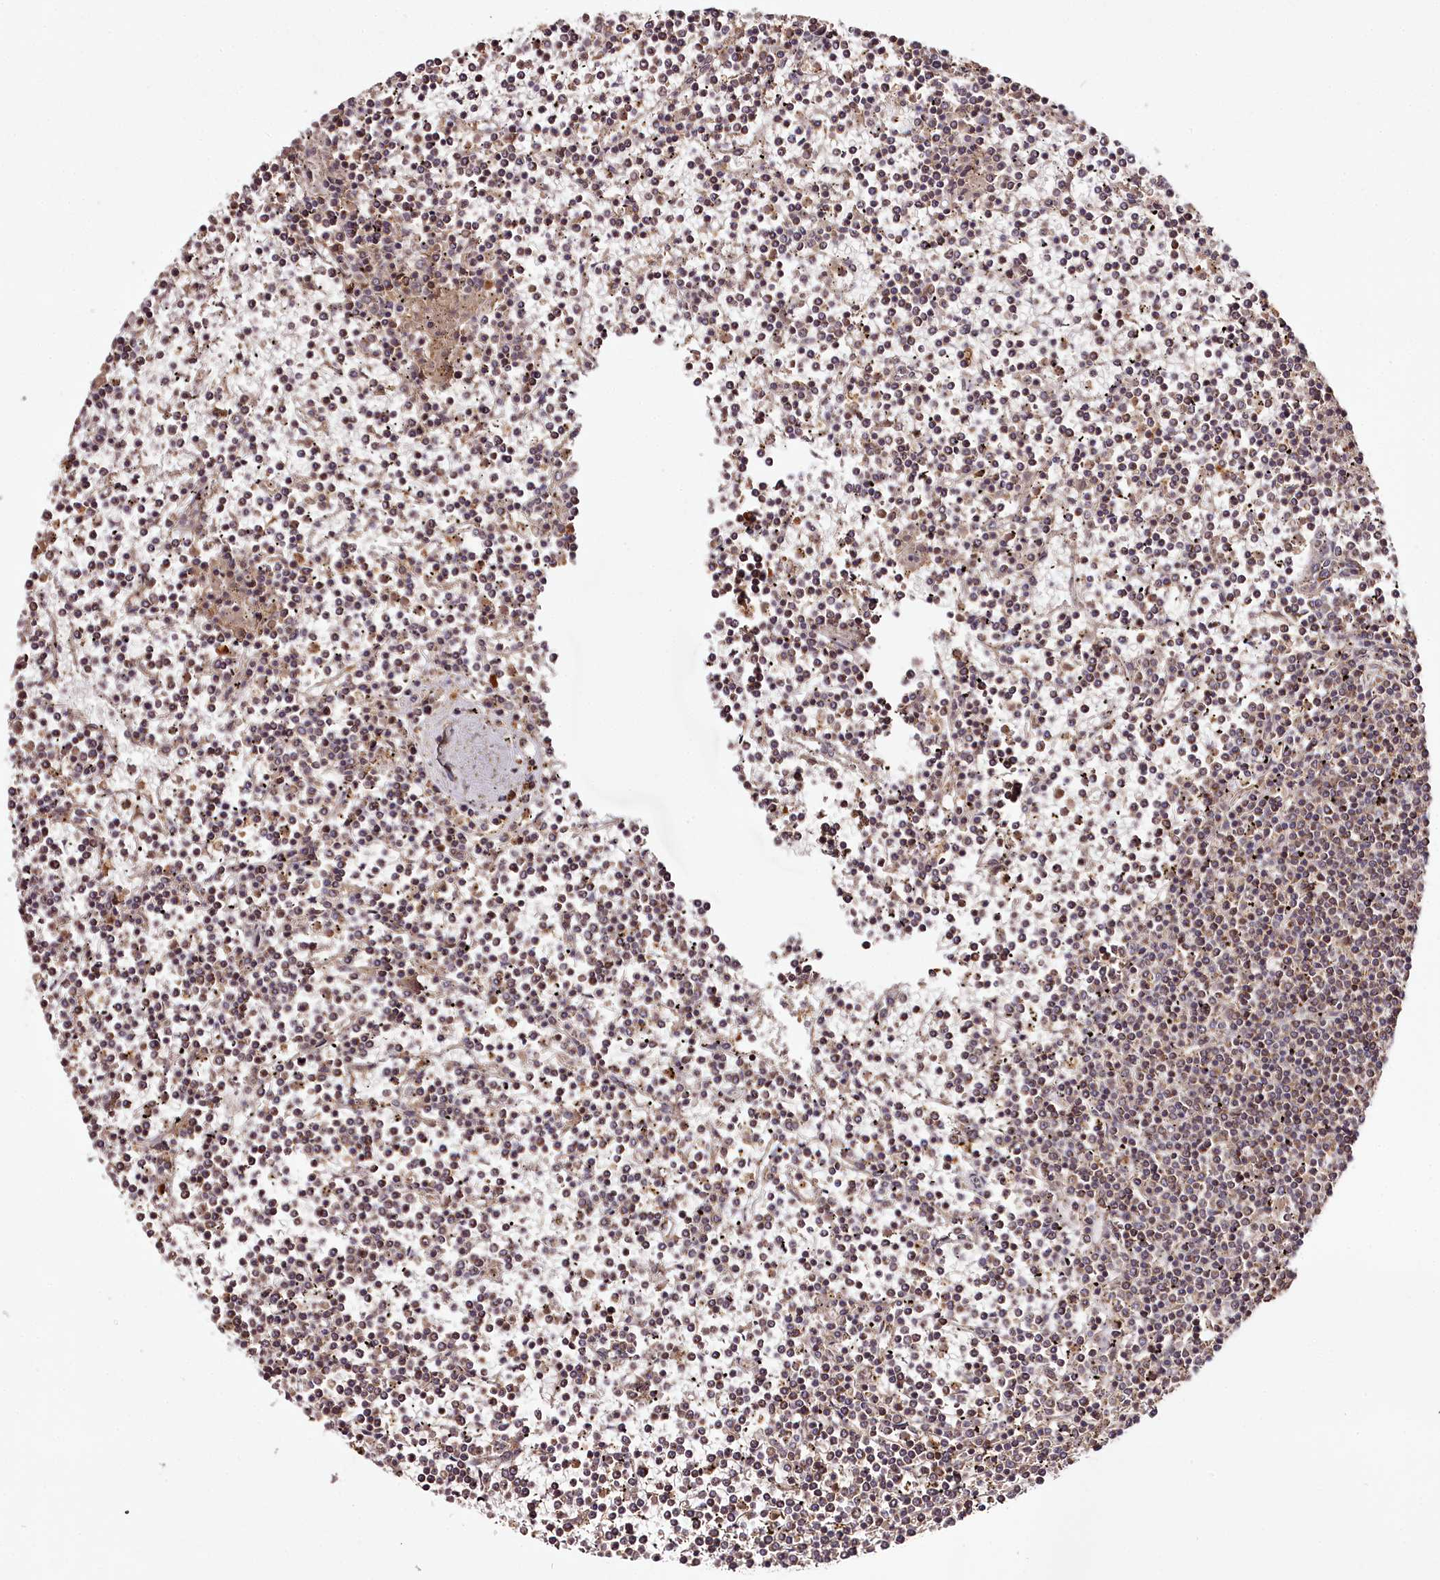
{"staining": {"intensity": "weak", "quantity": "<25%", "location": "cytoplasmic/membranous"}, "tissue": "lymphoma", "cell_type": "Tumor cells", "image_type": "cancer", "snomed": [{"axis": "morphology", "description": "Malignant lymphoma, non-Hodgkin's type, Low grade"}, {"axis": "topography", "description": "Spleen"}], "caption": "This is an immunohistochemistry (IHC) micrograph of human lymphoma. There is no expression in tumor cells.", "gene": "TTC12", "patient": {"sex": "female", "age": 19}}